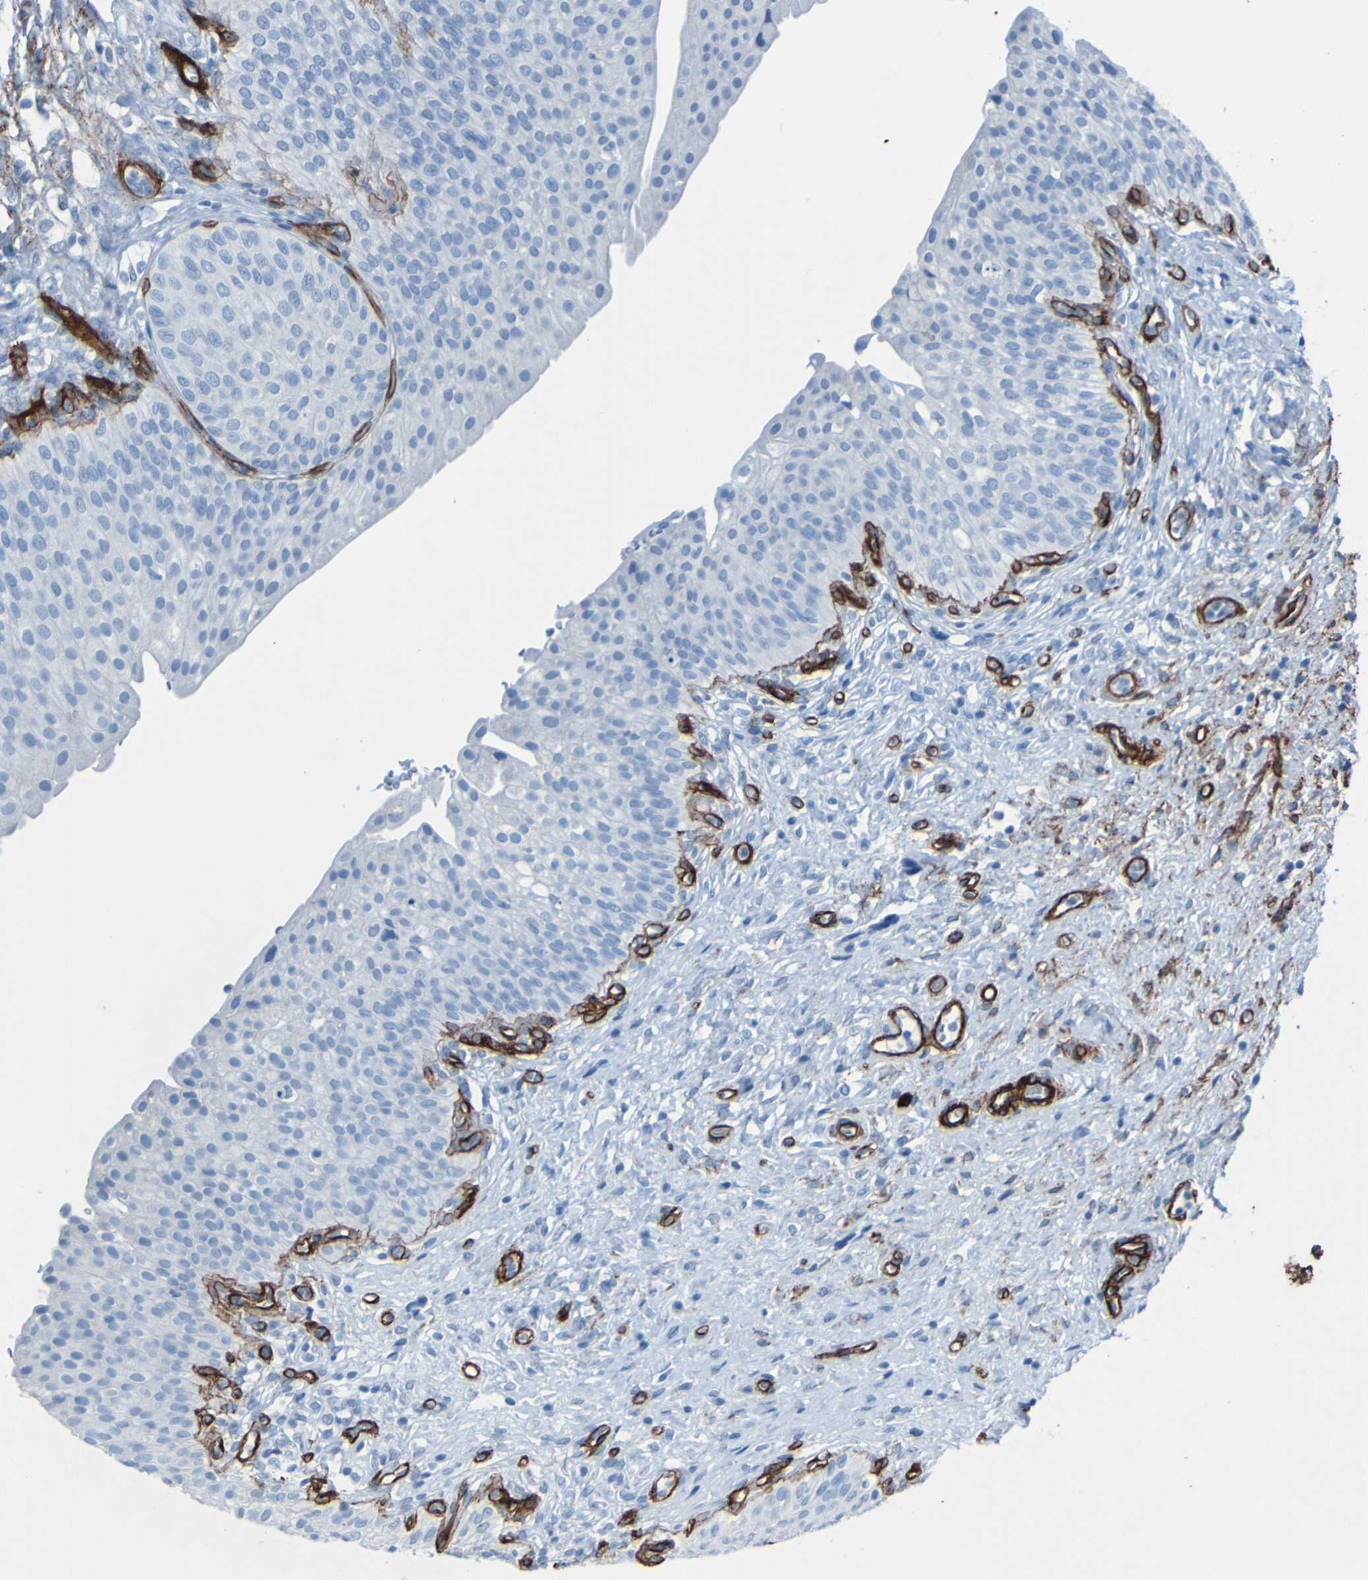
{"staining": {"intensity": "negative", "quantity": "none", "location": "none"}, "tissue": "urinary bladder", "cell_type": "Urothelial cells", "image_type": "normal", "snomed": [{"axis": "morphology", "description": "Normal tissue, NOS"}, {"axis": "topography", "description": "Urinary bladder"}], "caption": "The photomicrograph exhibits no staining of urothelial cells in unremarkable urinary bladder. (DAB (3,3'-diaminobenzidine) immunohistochemistry (IHC) with hematoxylin counter stain).", "gene": "COL4A2", "patient": {"sex": "male", "age": 46}}